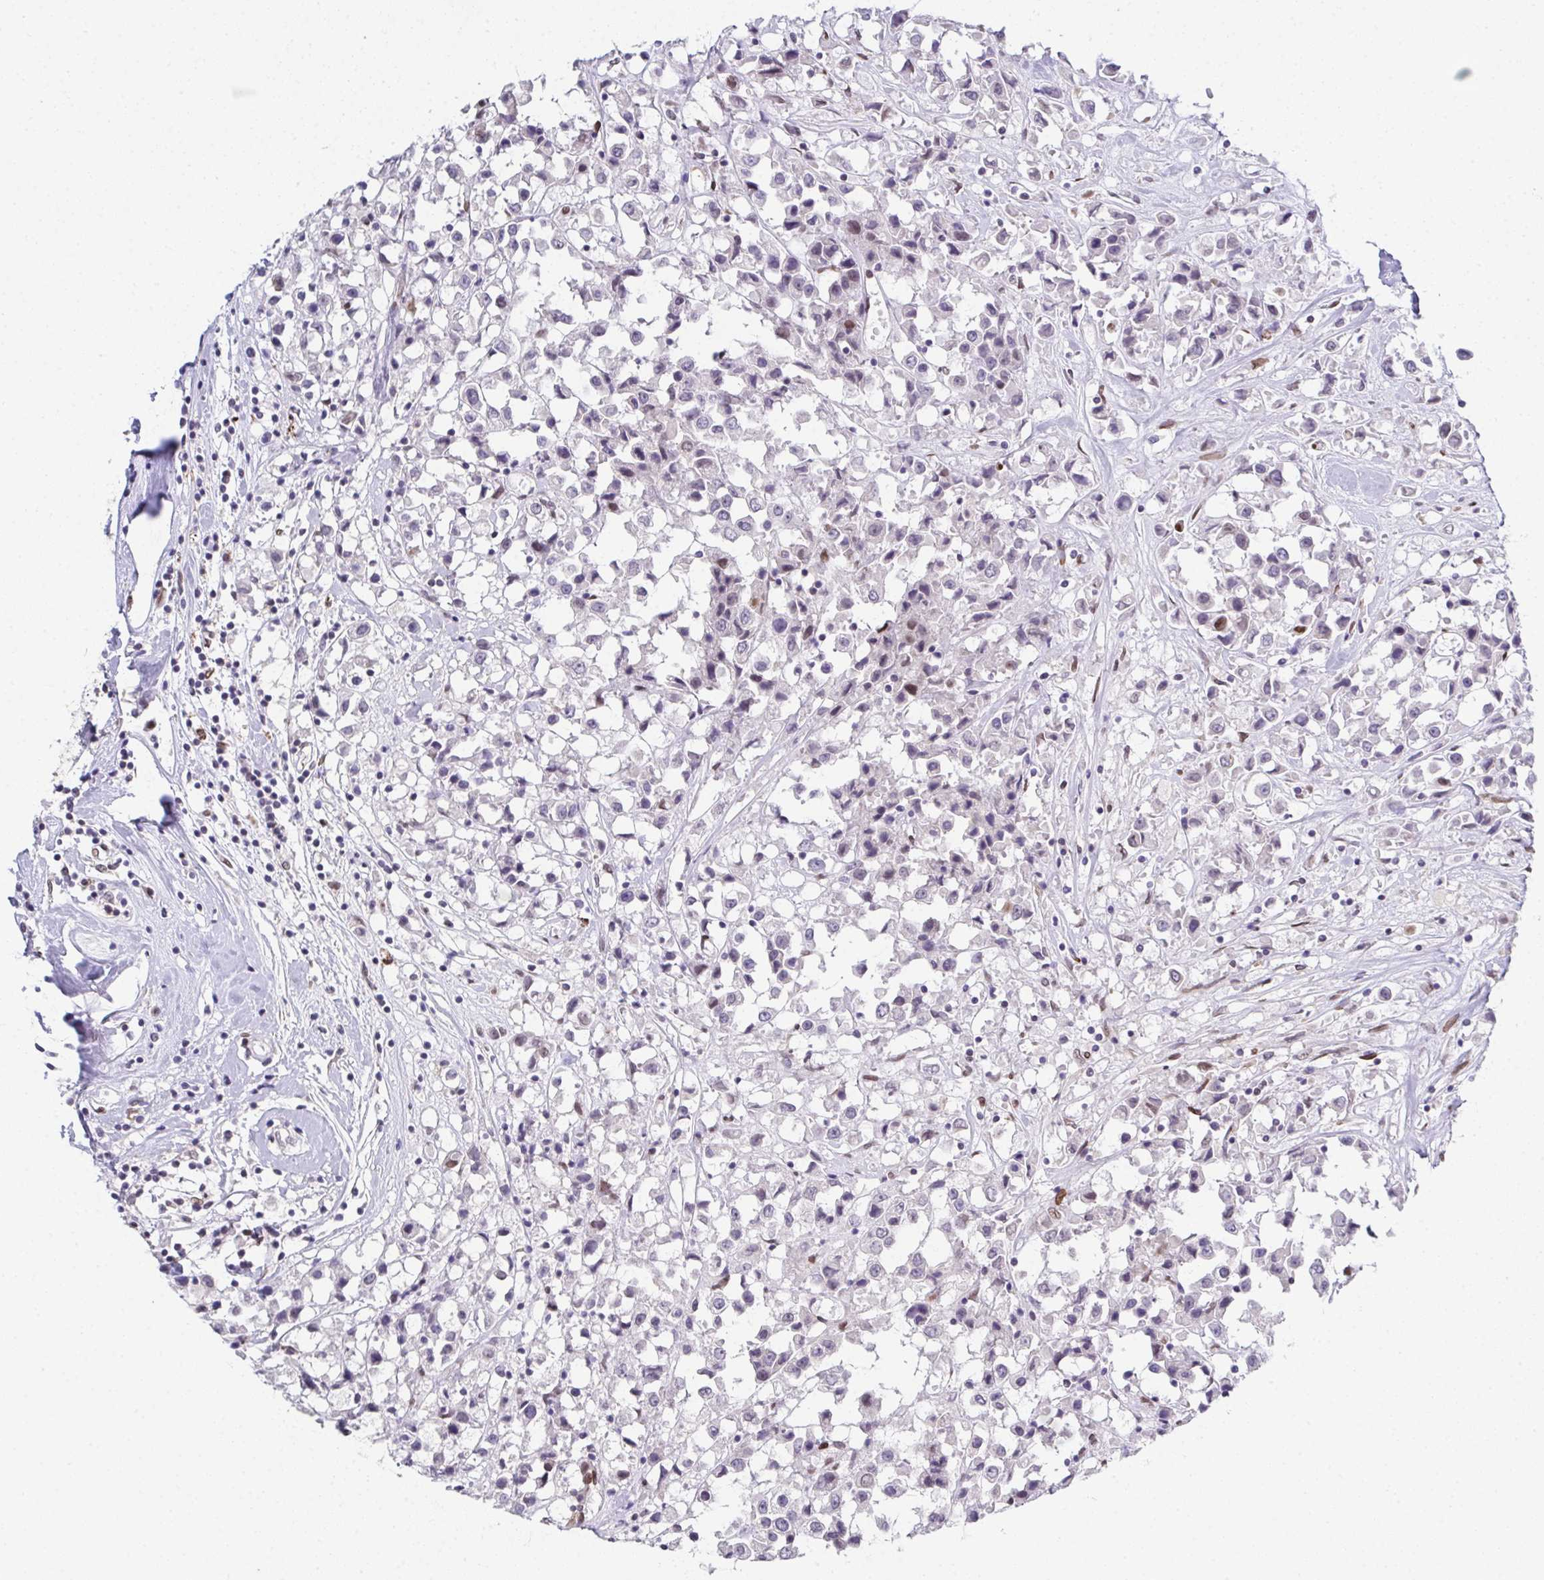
{"staining": {"intensity": "weak", "quantity": "<25%", "location": "nuclear"}, "tissue": "breast cancer", "cell_type": "Tumor cells", "image_type": "cancer", "snomed": [{"axis": "morphology", "description": "Duct carcinoma"}, {"axis": "topography", "description": "Breast"}], "caption": "High power microscopy micrograph of an immunohistochemistry image of breast infiltrating ductal carcinoma, revealing no significant expression in tumor cells.", "gene": "RB1", "patient": {"sex": "female", "age": 61}}